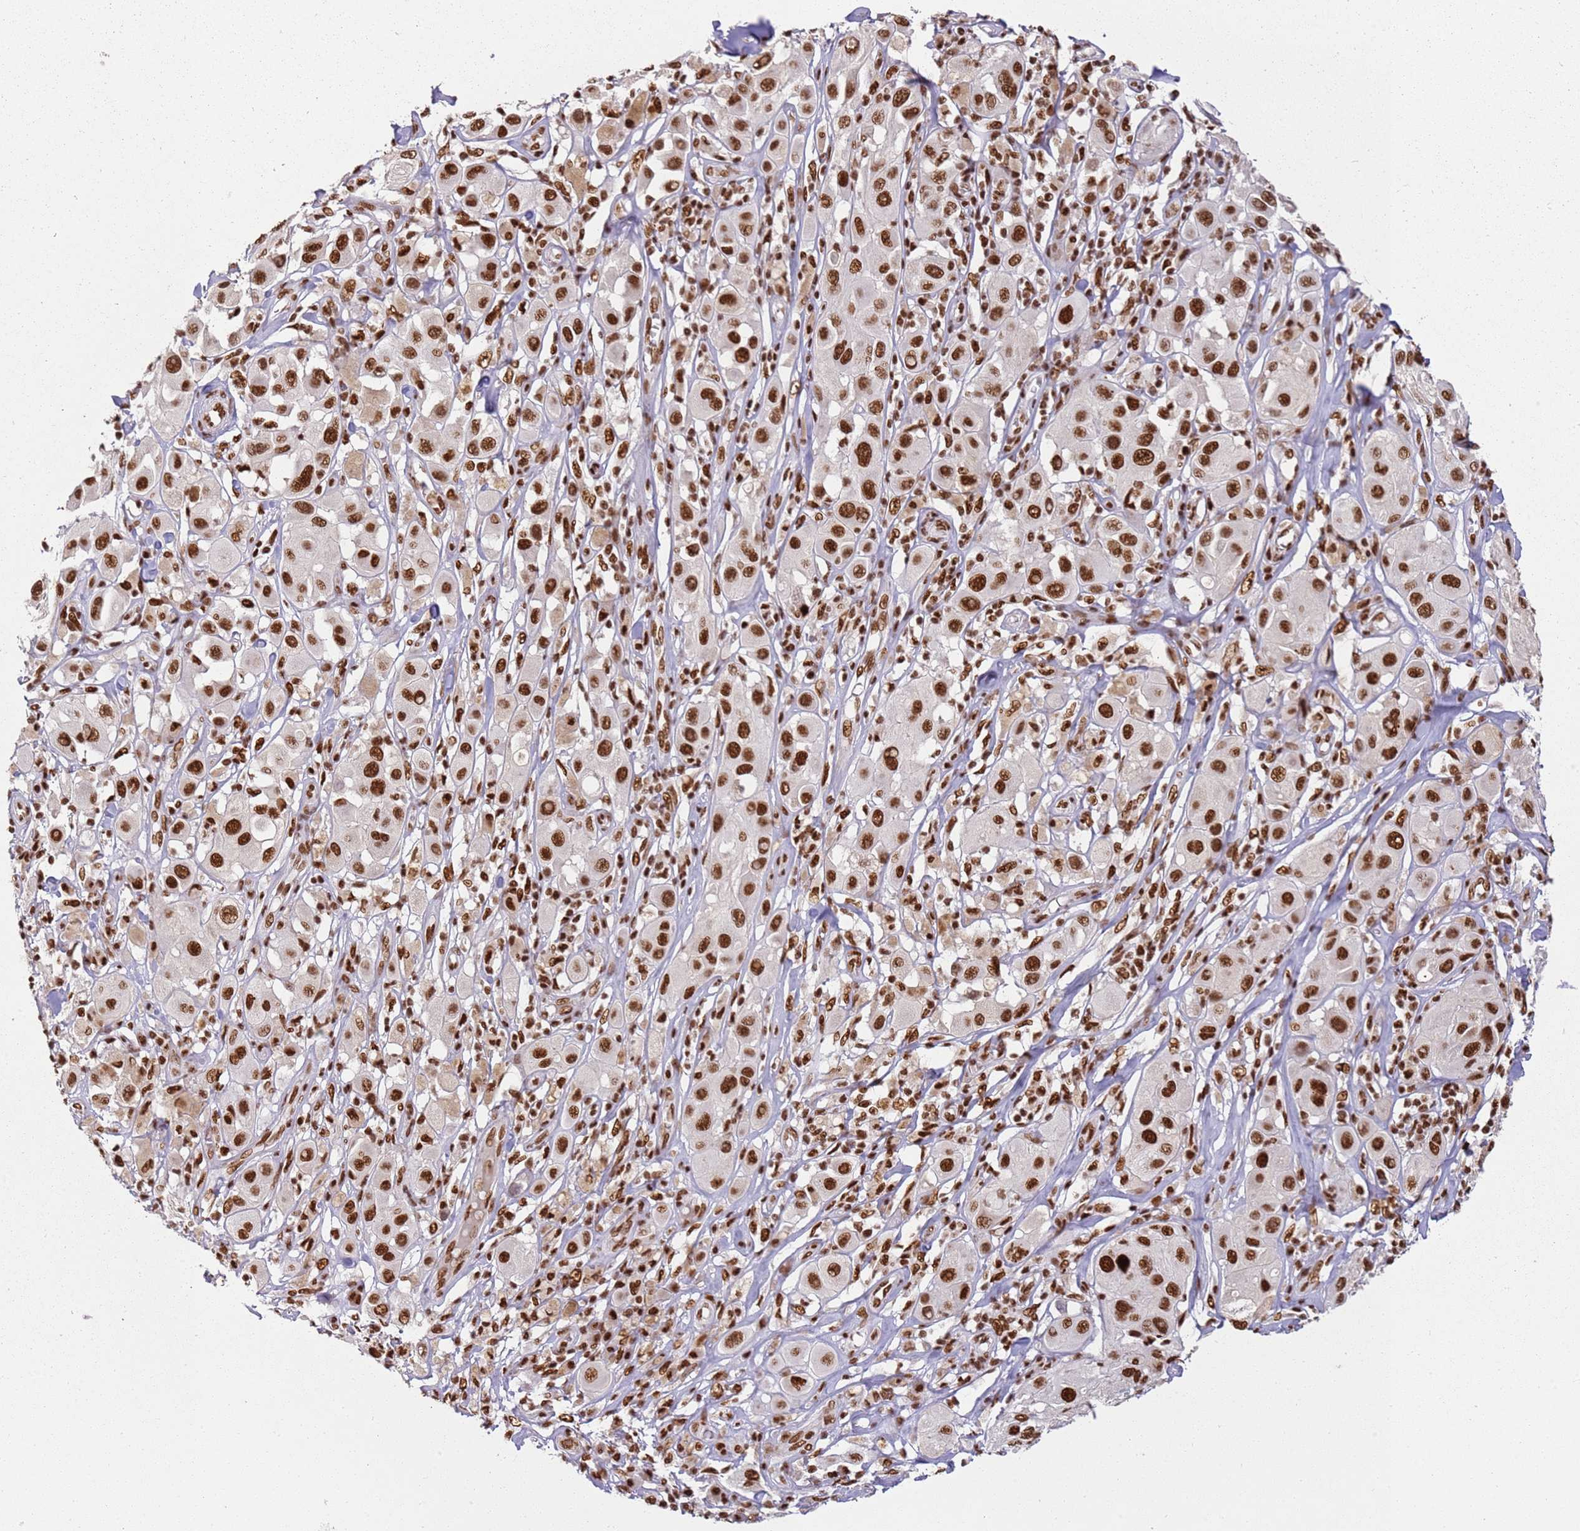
{"staining": {"intensity": "strong", "quantity": ">75%", "location": "nuclear"}, "tissue": "melanoma", "cell_type": "Tumor cells", "image_type": "cancer", "snomed": [{"axis": "morphology", "description": "Malignant melanoma, Metastatic site"}, {"axis": "topography", "description": "Skin"}], "caption": "Protein analysis of malignant melanoma (metastatic site) tissue exhibits strong nuclear staining in about >75% of tumor cells. The protein is shown in brown color, while the nuclei are stained blue.", "gene": "TENT4A", "patient": {"sex": "male", "age": 41}}